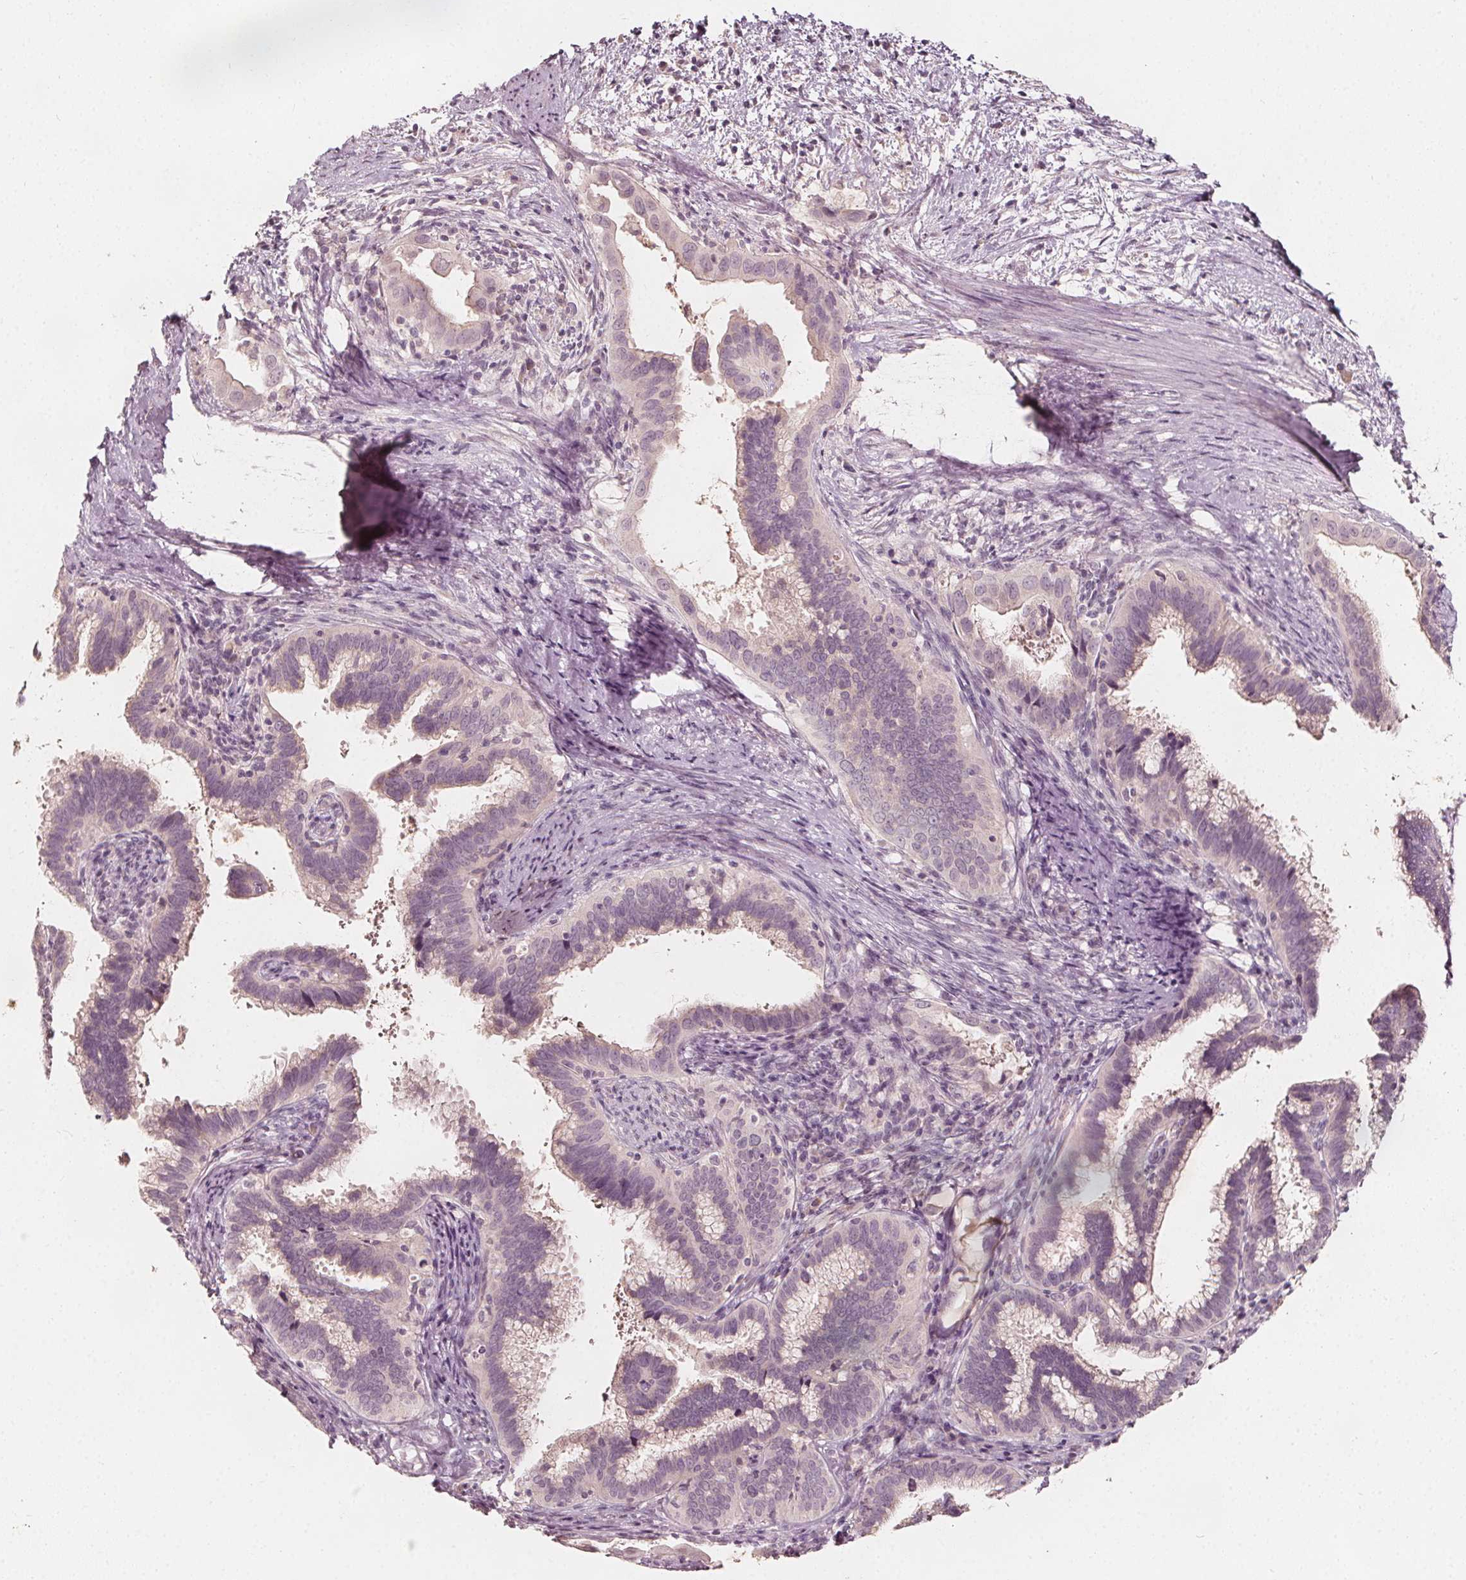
{"staining": {"intensity": "negative", "quantity": "none", "location": "none"}, "tissue": "cervical cancer", "cell_type": "Tumor cells", "image_type": "cancer", "snomed": [{"axis": "morphology", "description": "Adenocarcinoma, NOS"}, {"axis": "topography", "description": "Cervix"}], "caption": "Tumor cells show no significant protein expression in cervical adenocarcinoma.", "gene": "NPC1L1", "patient": {"sex": "female", "age": 56}}